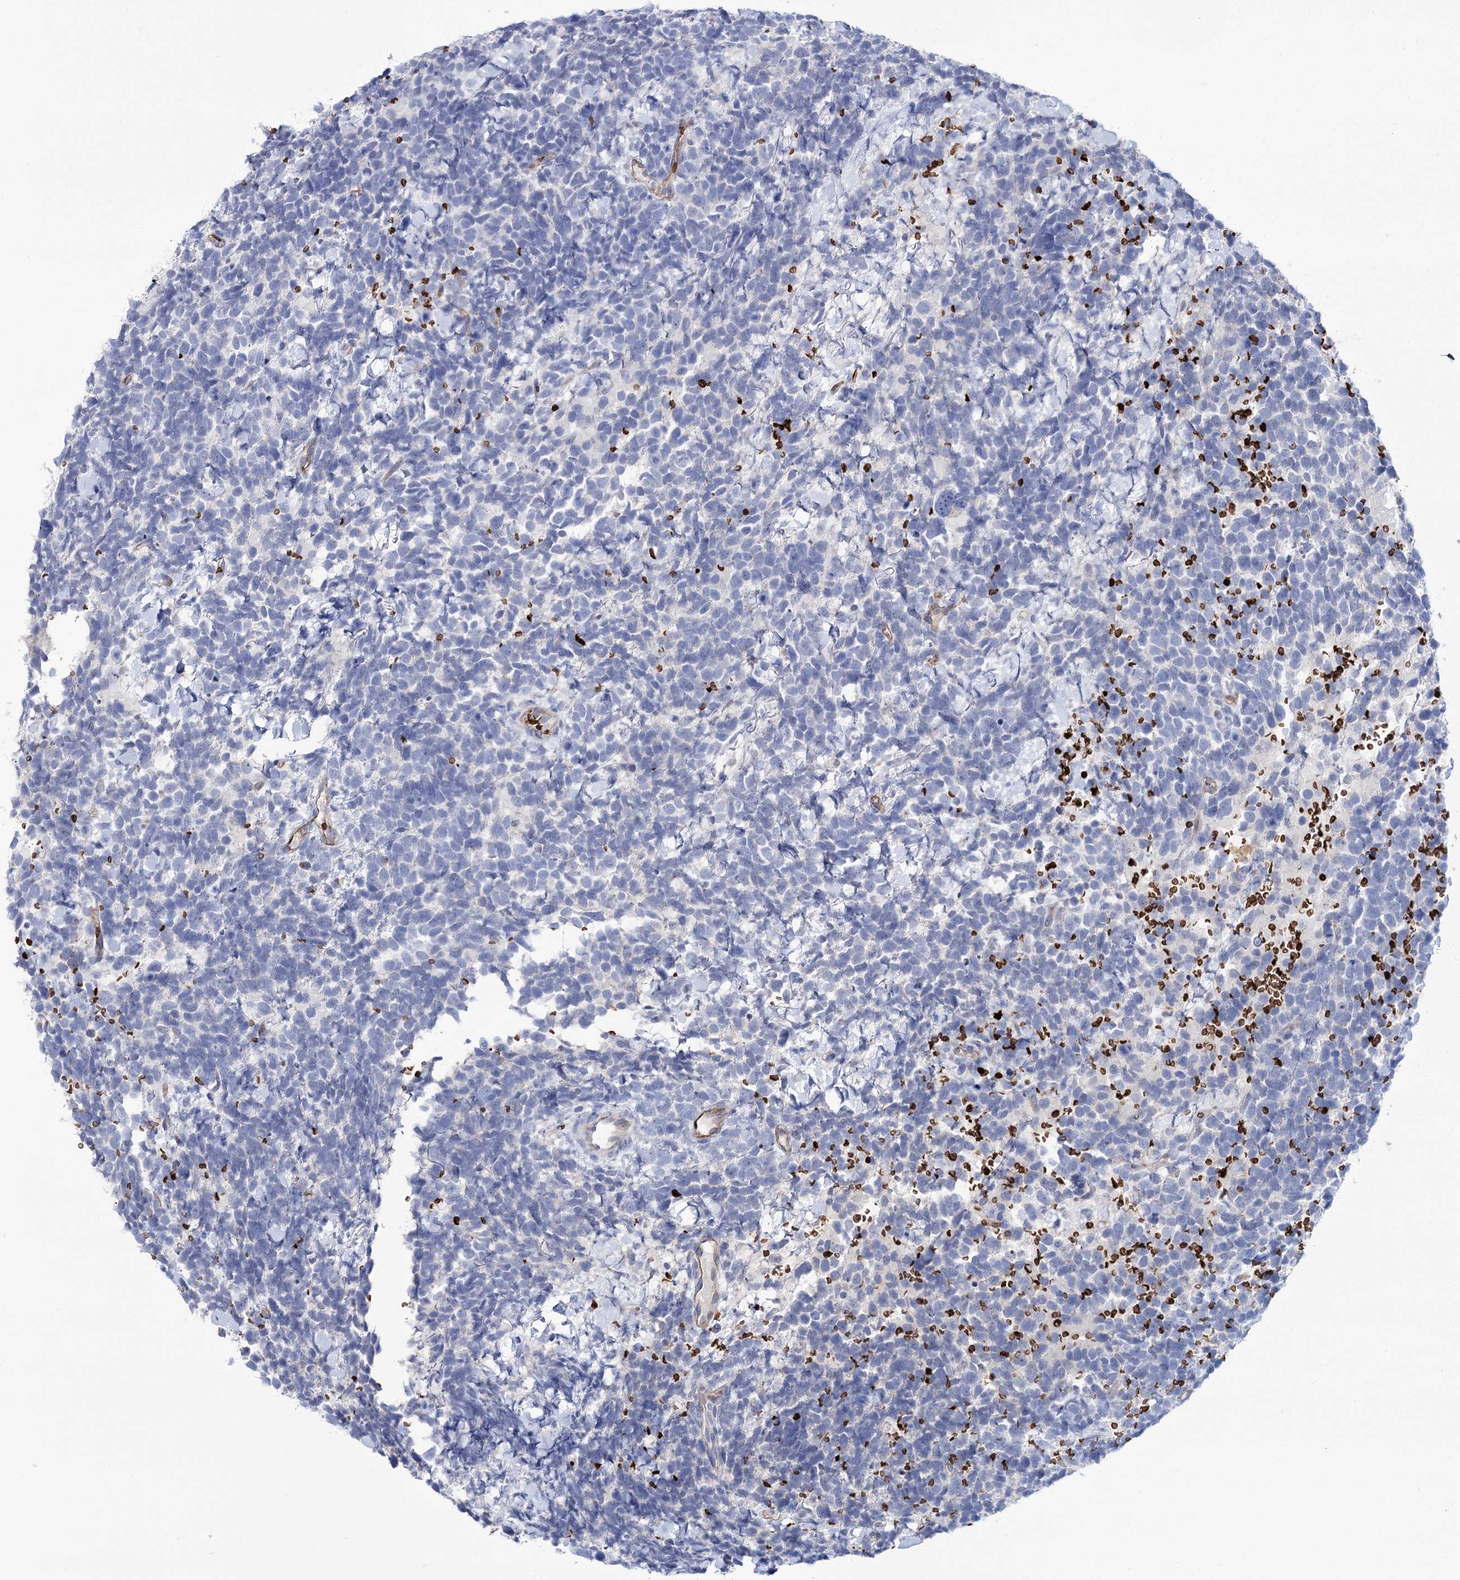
{"staining": {"intensity": "negative", "quantity": "none", "location": "none"}, "tissue": "urothelial cancer", "cell_type": "Tumor cells", "image_type": "cancer", "snomed": [{"axis": "morphology", "description": "Urothelial carcinoma, High grade"}, {"axis": "topography", "description": "Urinary bladder"}], "caption": "This is an IHC histopathology image of urothelial carcinoma (high-grade). There is no expression in tumor cells.", "gene": "GBF1", "patient": {"sex": "female", "age": 82}}